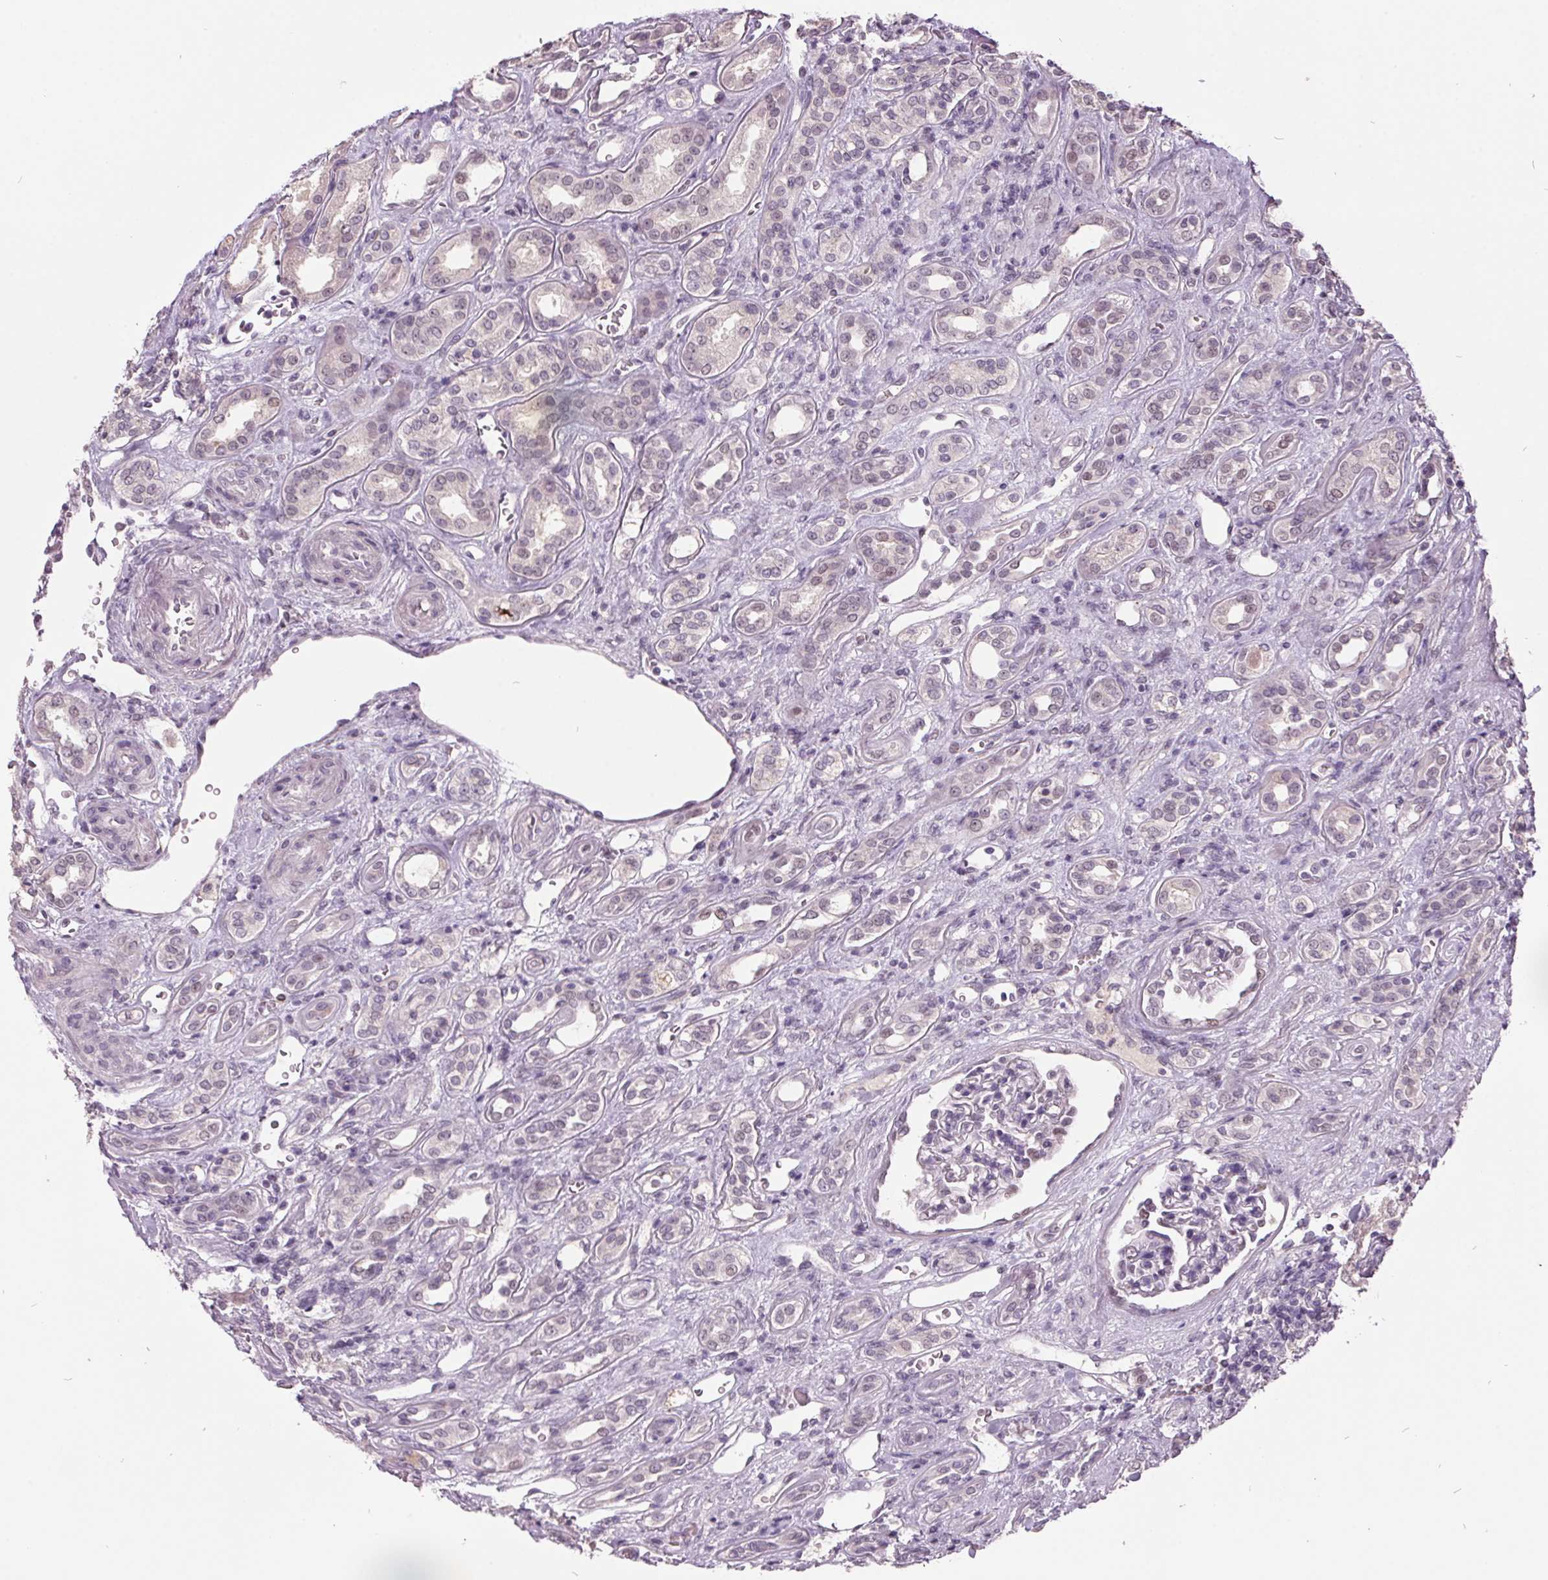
{"staining": {"intensity": "weak", "quantity": "<25%", "location": "nuclear"}, "tissue": "renal cancer", "cell_type": "Tumor cells", "image_type": "cancer", "snomed": [{"axis": "morphology", "description": "Adenocarcinoma, NOS"}, {"axis": "topography", "description": "Kidney"}], "caption": "Tumor cells show no significant protein positivity in renal cancer. (DAB immunohistochemistry (IHC), high magnification).", "gene": "C2orf16", "patient": {"sex": "male", "age": 63}}